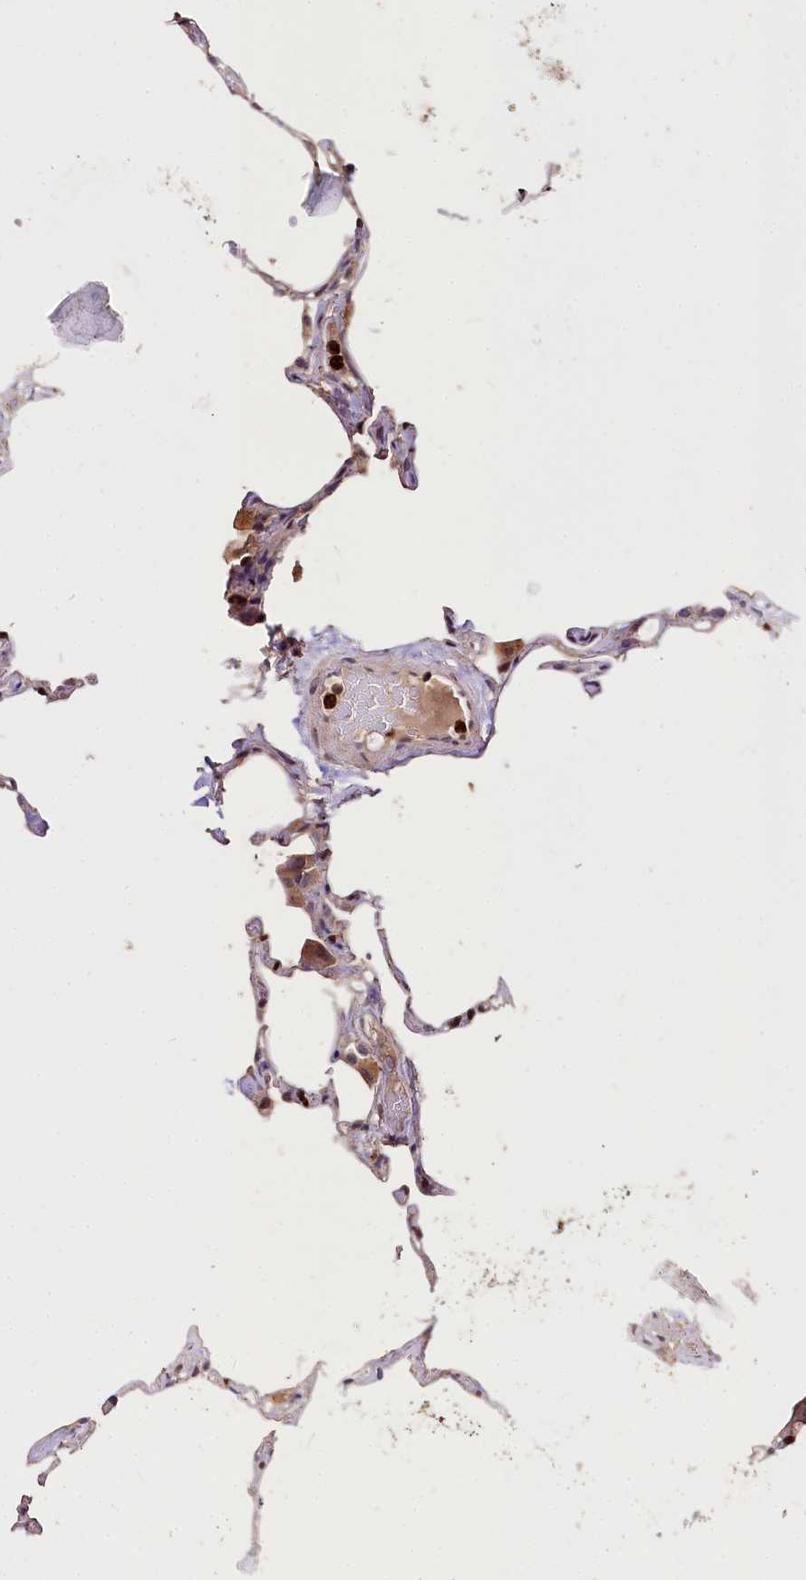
{"staining": {"intensity": "moderate", "quantity": ">75%", "location": "cytoplasmic/membranous"}, "tissue": "lung", "cell_type": "Alveolar cells", "image_type": "normal", "snomed": [{"axis": "morphology", "description": "Normal tissue, NOS"}, {"axis": "topography", "description": "Lung"}], "caption": "Lung stained with IHC exhibits moderate cytoplasmic/membranous expression in about >75% of alveolar cells.", "gene": "ATG101", "patient": {"sex": "male", "age": 65}}